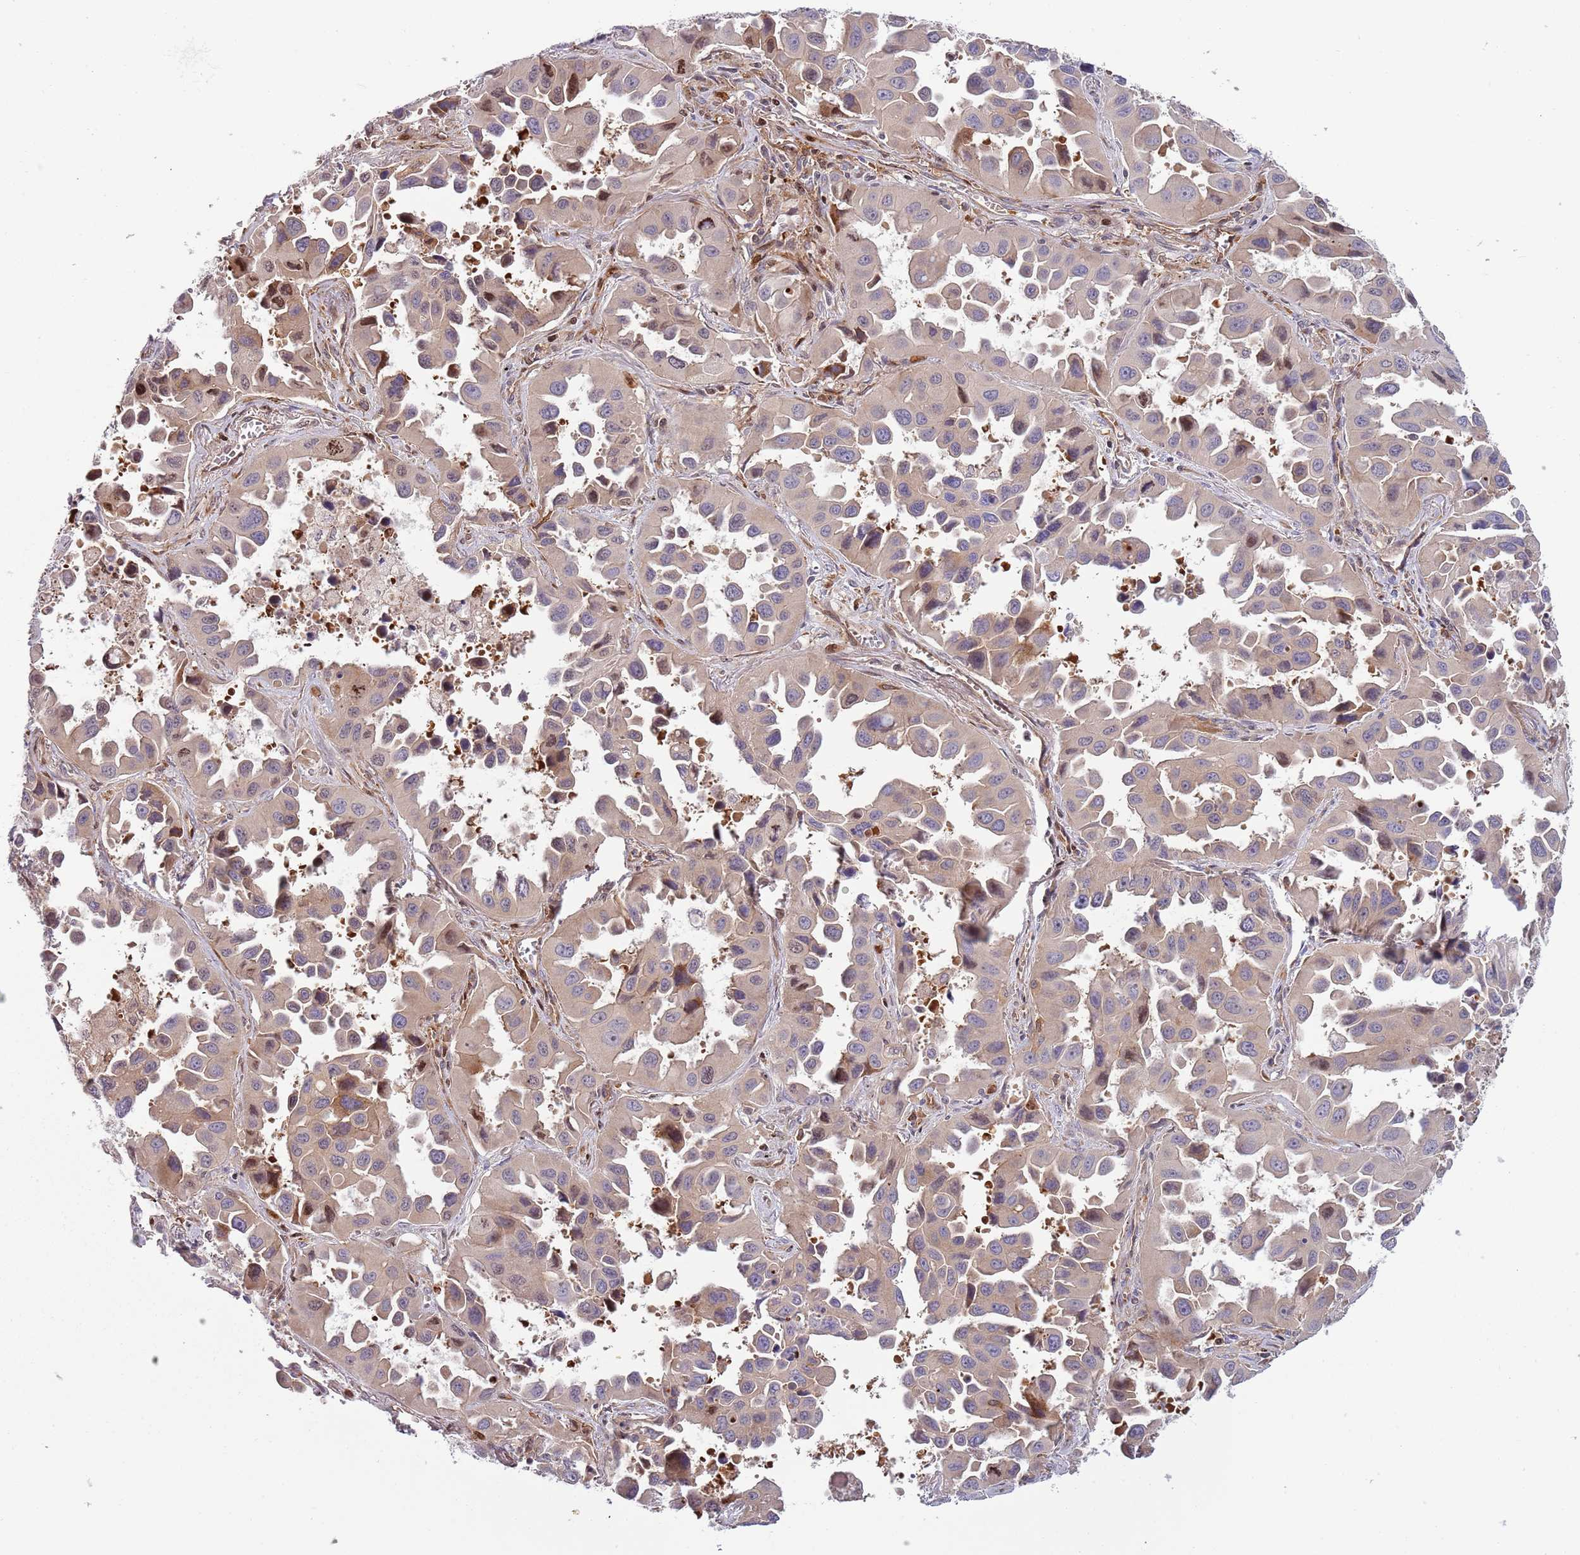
{"staining": {"intensity": "moderate", "quantity": "<25%", "location": "cytoplasmic/membranous,nuclear"}, "tissue": "lung cancer", "cell_type": "Tumor cells", "image_type": "cancer", "snomed": [{"axis": "morphology", "description": "Adenocarcinoma, NOS"}, {"axis": "topography", "description": "Lung"}], "caption": "An immunohistochemistry (IHC) photomicrograph of tumor tissue is shown. Protein staining in brown labels moderate cytoplasmic/membranous and nuclear positivity in lung adenocarcinoma within tumor cells. The protein of interest is shown in brown color, while the nuclei are stained blue.", "gene": "NADK", "patient": {"sex": "male", "age": 66}}